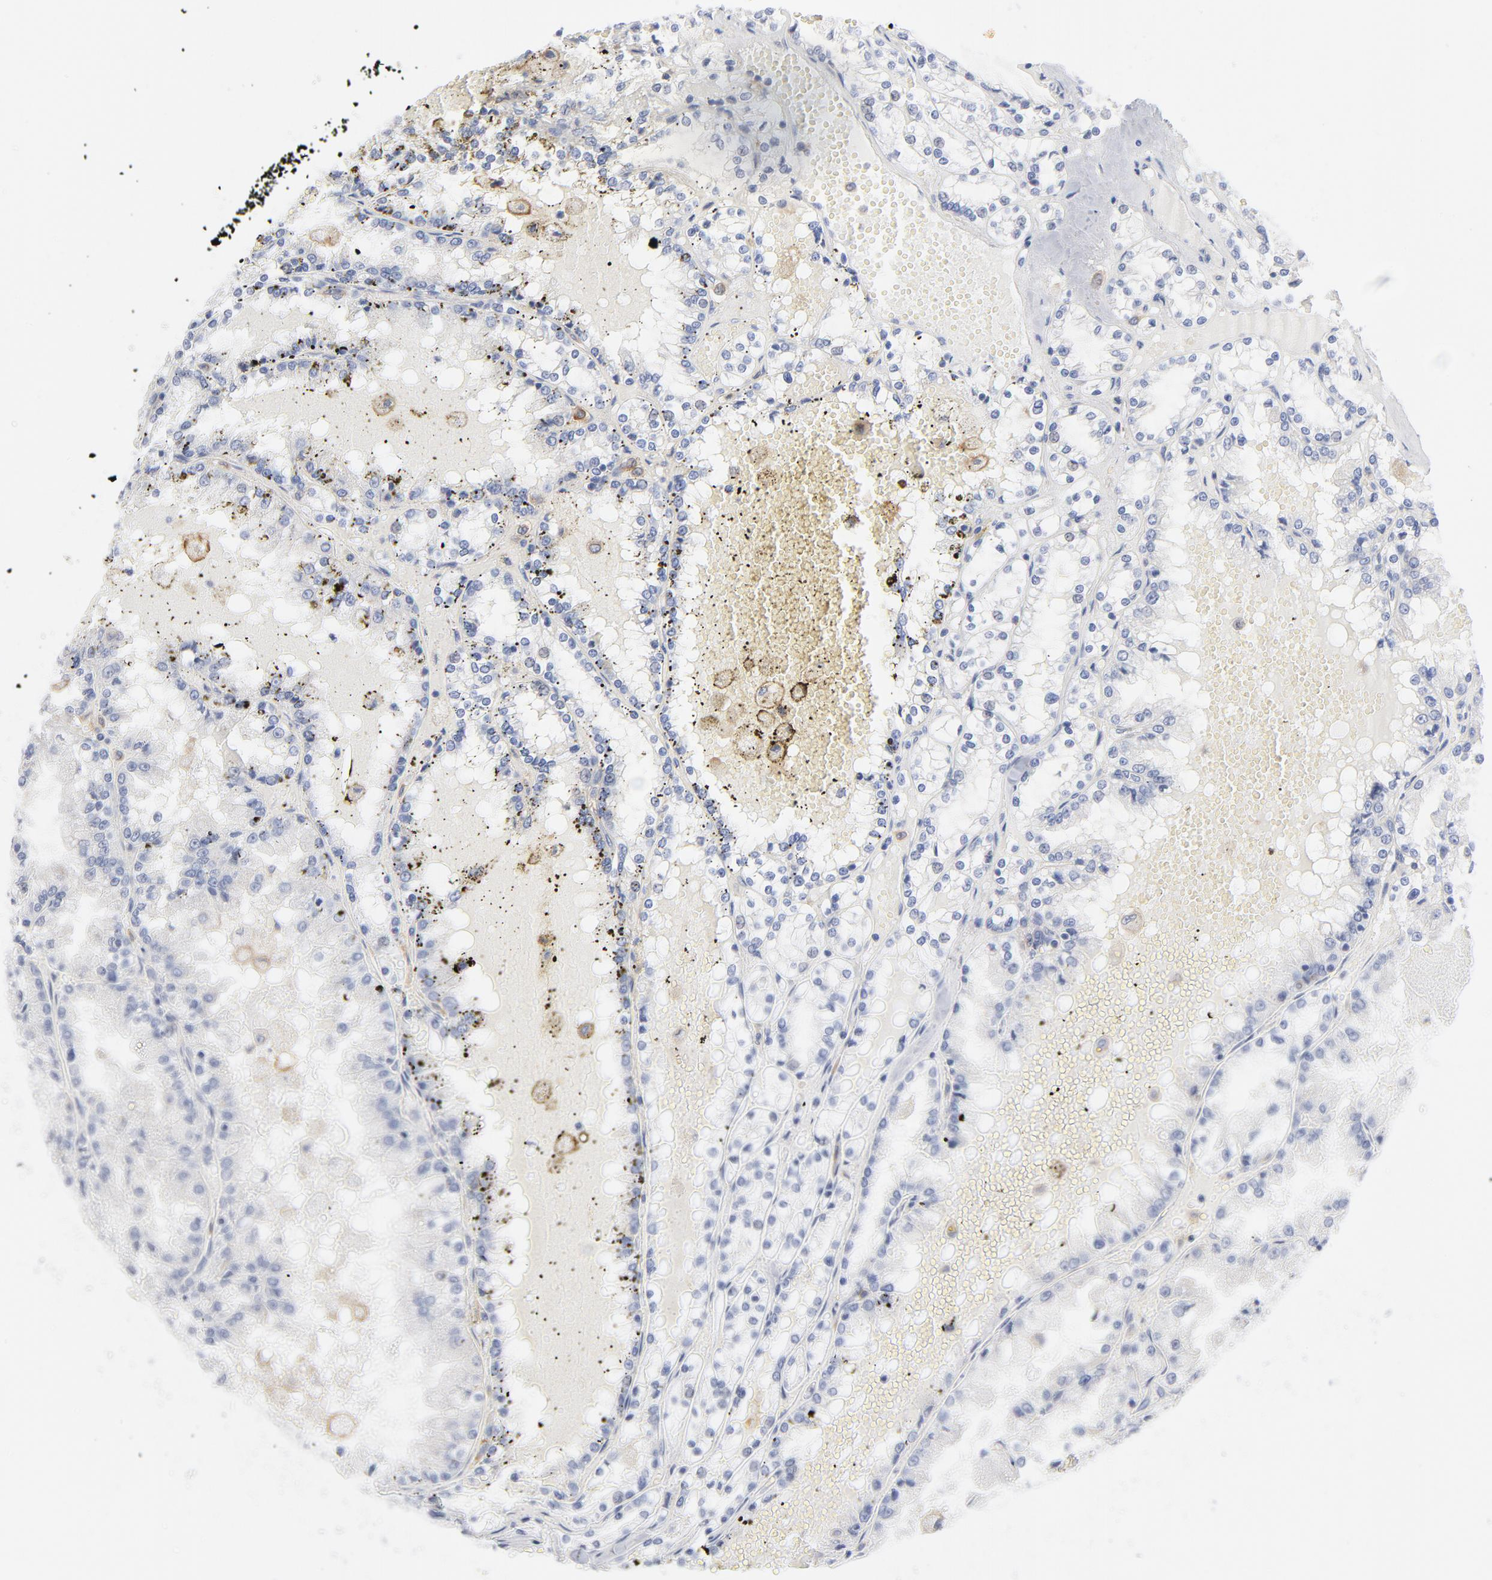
{"staining": {"intensity": "negative", "quantity": "none", "location": "none"}, "tissue": "renal cancer", "cell_type": "Tumor cells", "image_type": "cancer", "snomed": [{"axis": "morphology", "description": "Adenocarcinoma, NOS"}, {"axis": "topography", "description": "Kidney"}], "caption": "This is an immunohistochemistry (IHC) histopathology image of human renal cancer (adenocarcinoma). There is no expression in tumor cells.", "gene": "CD86", "patient": {"sex": "female", "age": 56}}